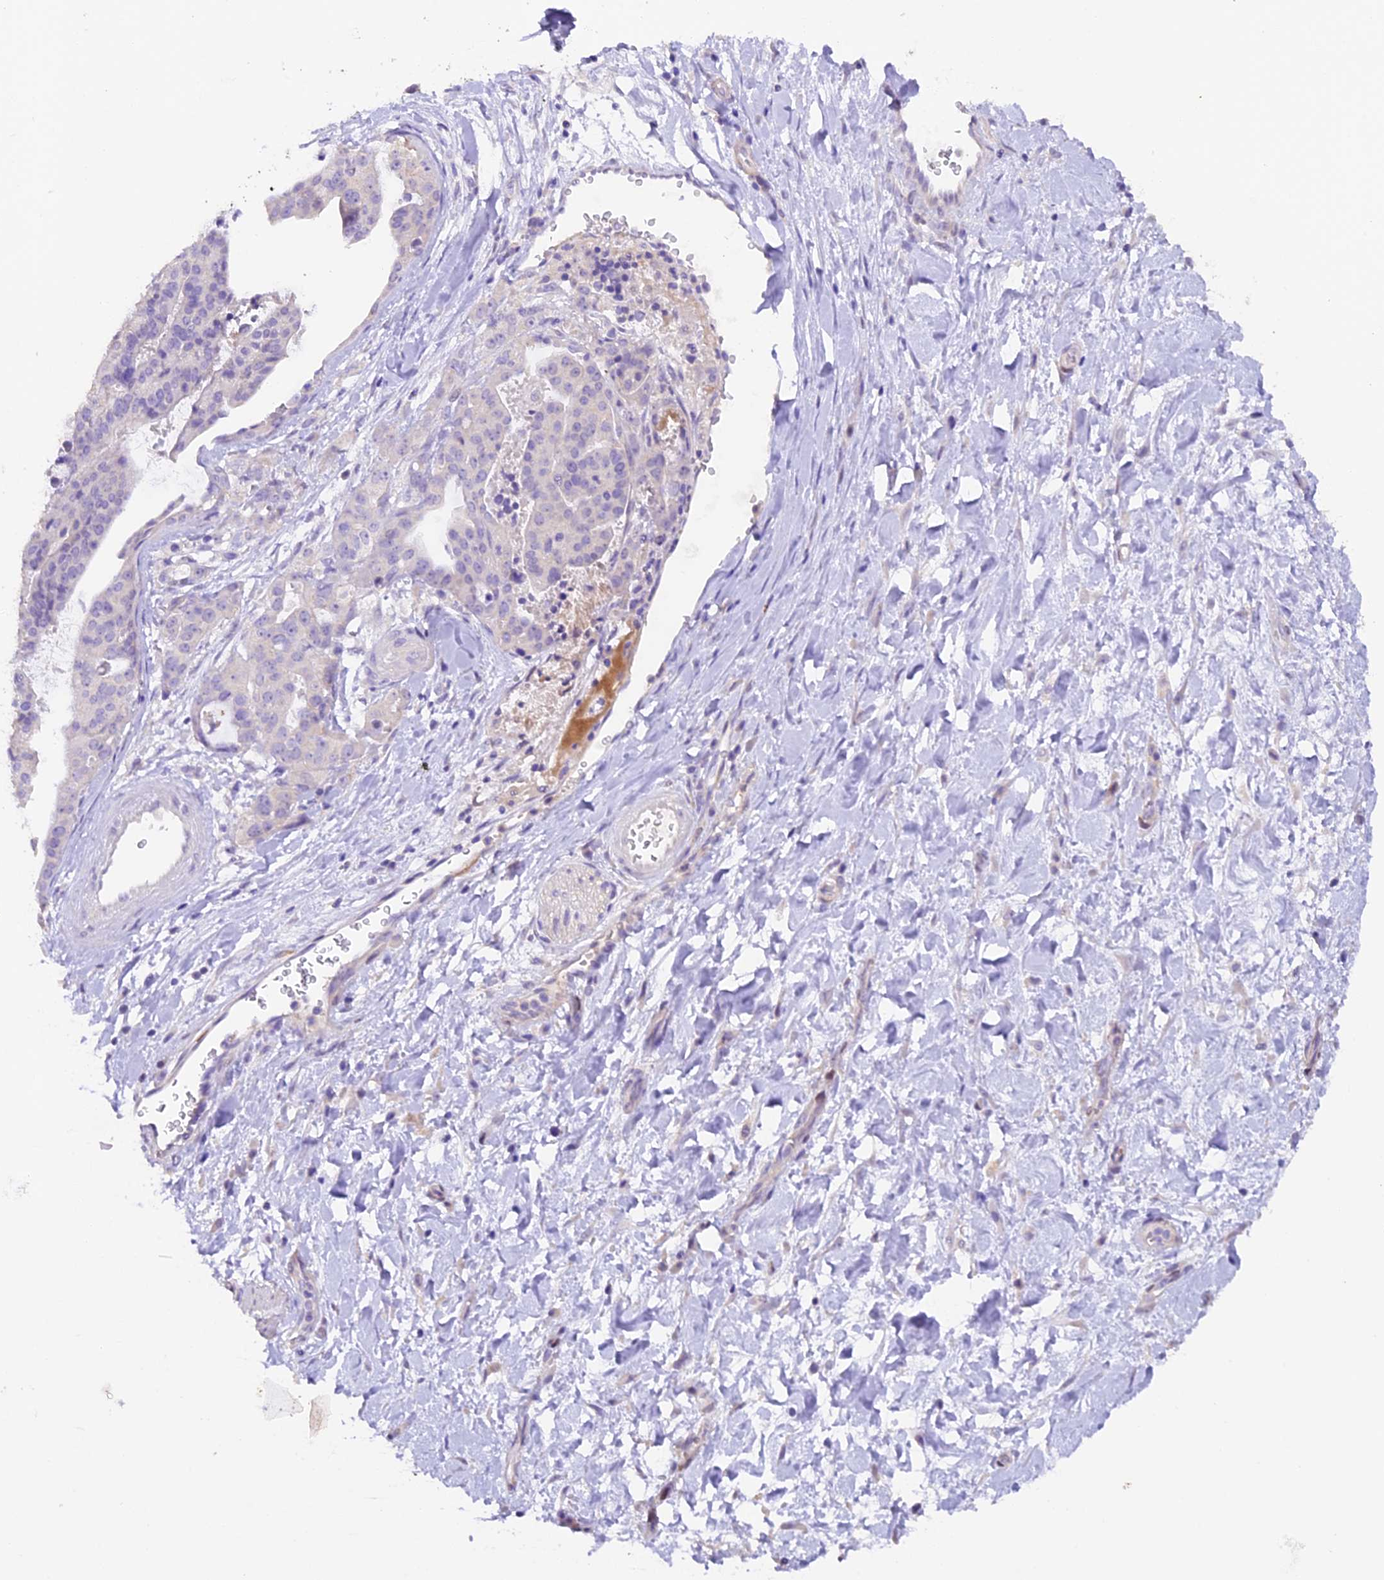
{"staining": {"intensity": "negative", "quantity": "none", "location": "none"}, "tissue": "stomach cancer", "cell_type": "Tumor cells", "image_type": "cancer", "snomed": [{"axis": "morphology", "description": "Adenocarcinoma, NOS"}, {"axis": "topography", "description": "Stomach"}], "caption": "Stomach cancer (adenocarcinoma) was stained to show a protein in brown. There is no significant staining in tumor cells.", "gene": "NCK2", "patient": {"sex": "male", "age": 48}}